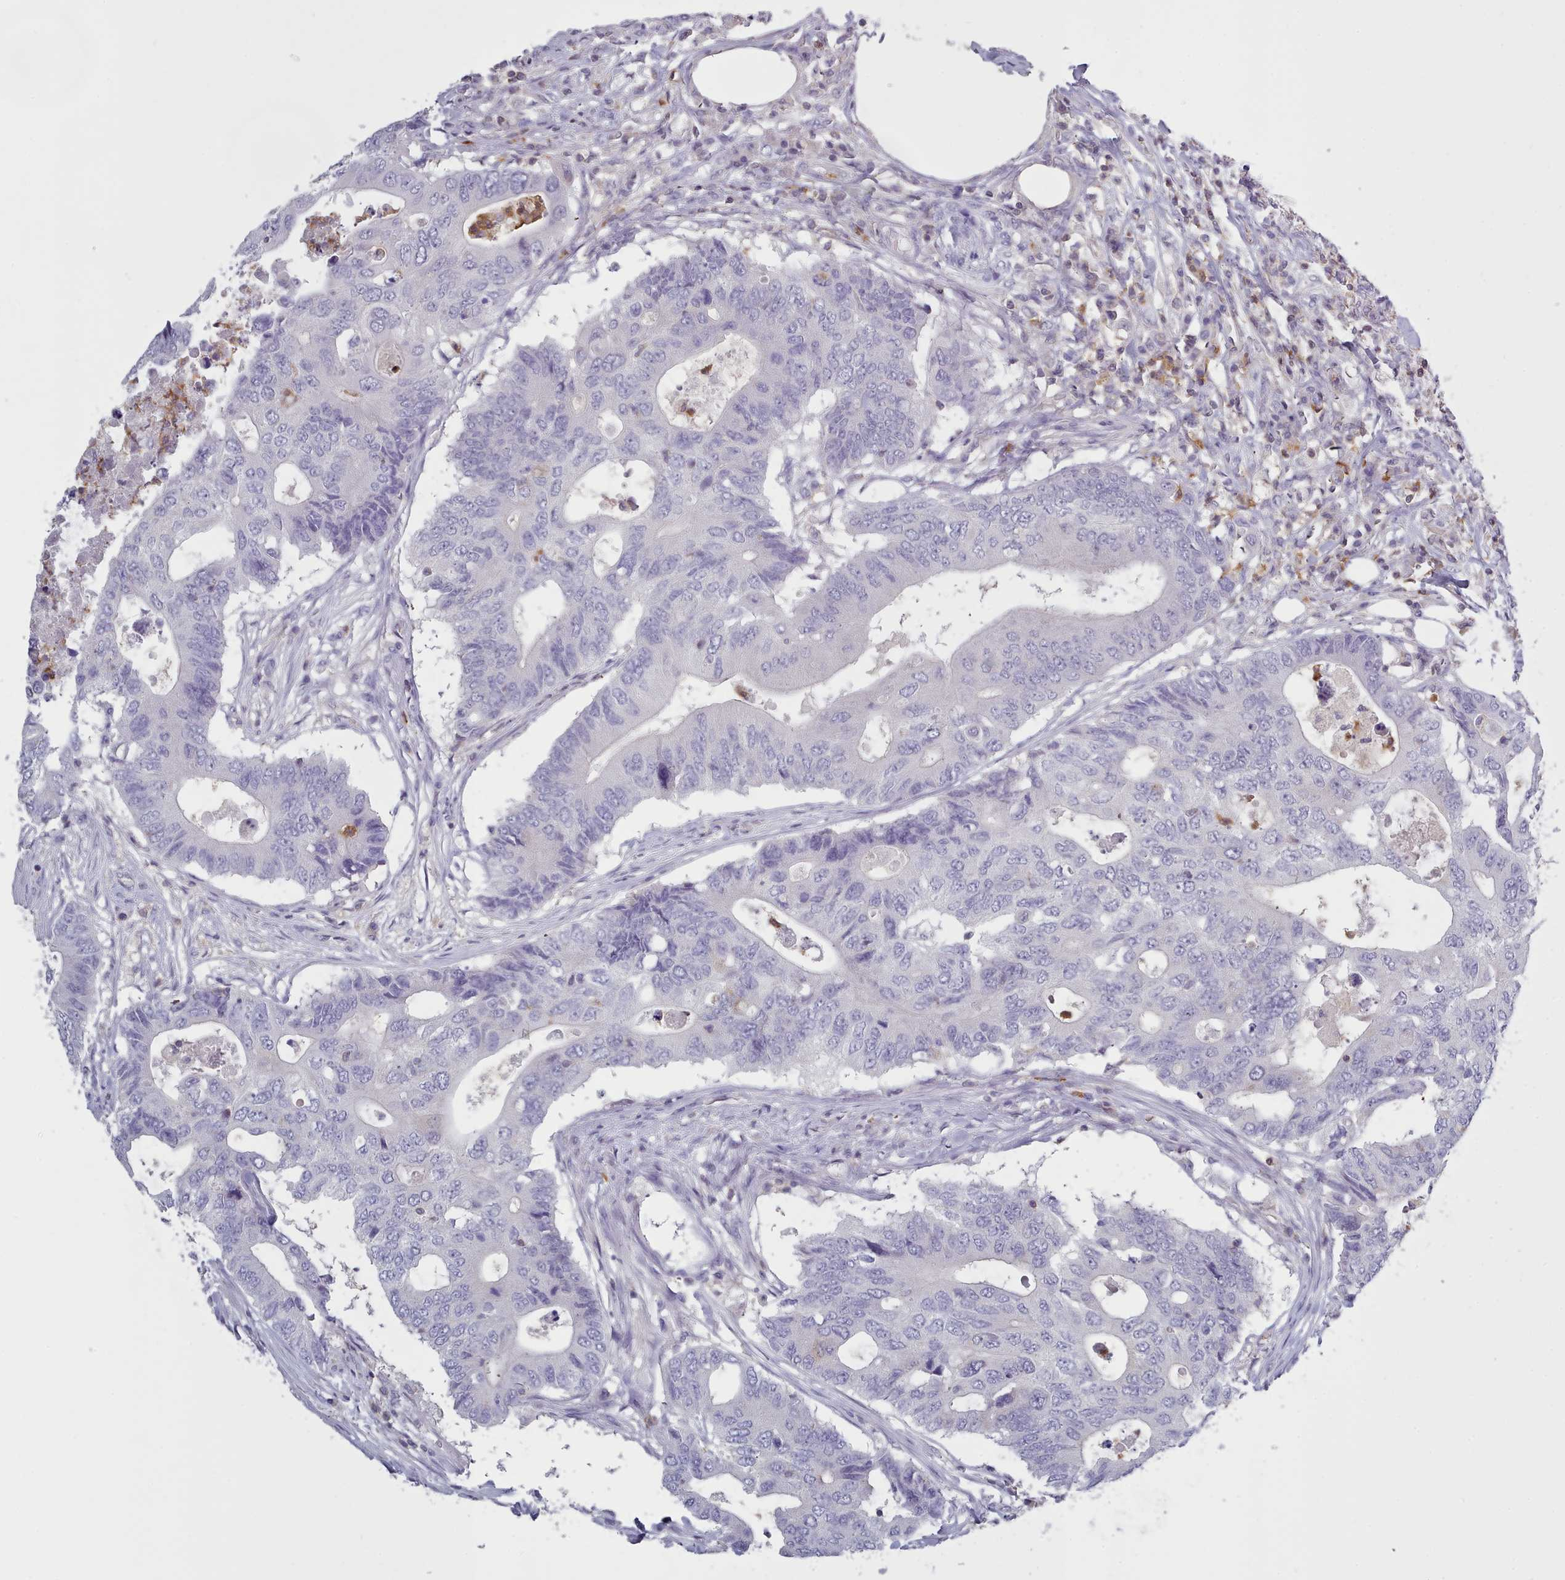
{"staining": {"intensity": "negative", "quantity": "none", "location": "none"}, "tissue": "colorectal cancer", "cell_type": "Tumor cells", "image_type": "cancer", "snomed": [{"axis": "morphology", "description": "Adenocarcinoma, NOS"}, {"axis": "topography", "description": "Colon"}], "caption": "This is a photomicrograph of IHC staining of adenocarcinoma (colorectal), which shows no expression in tumor cells.", "gene": "RAC2", "patient": {"sex": "male", "age": 71}}